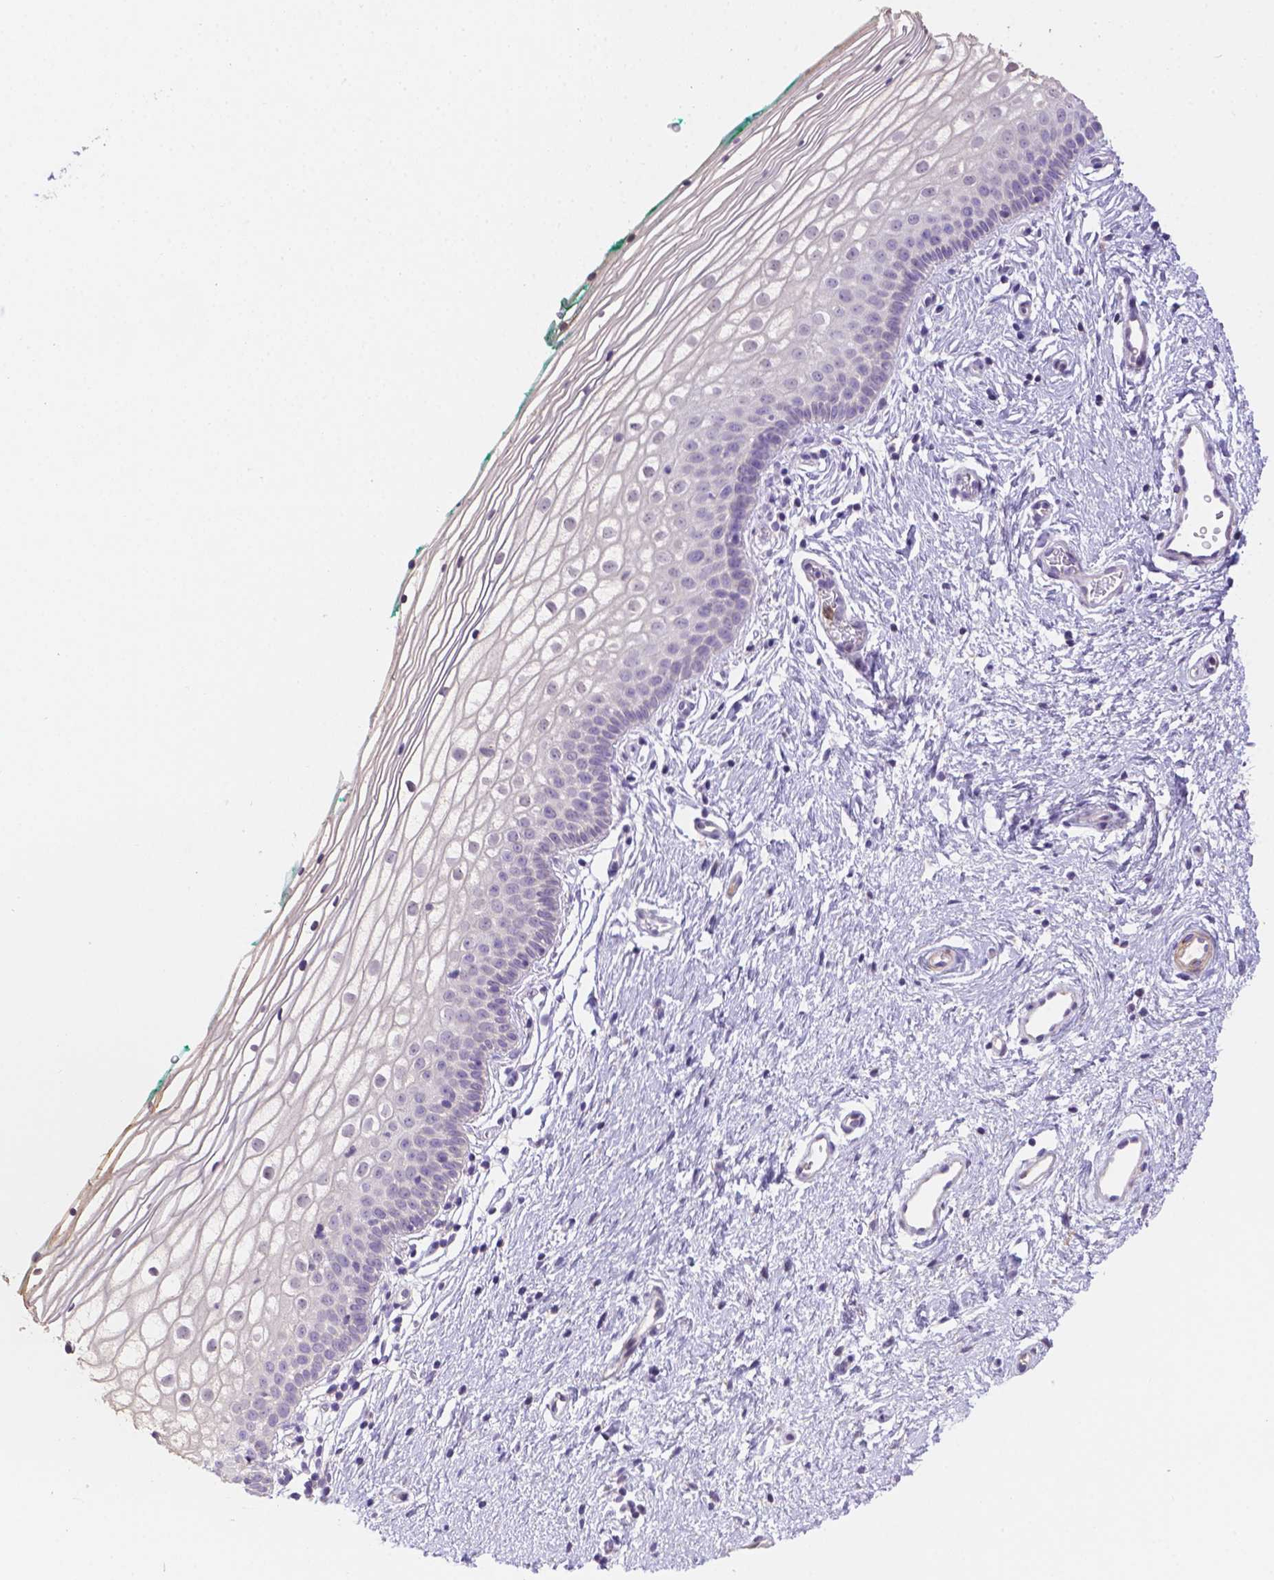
{"staining": {"intensity": "negative", "quantity": "none", "location": "none"}, "tissue": "vagina", "cell_type": "Squamous epithelial cells", "image_type": "normal", "snomed": [{"axis": "morphology", "description": "Normal tissue, NOS"}, {"axis": "topography", "description": "Vagina"}], "caption": "High power microscopy histopathology image of an immunohistochemistry (IHC) micrograph of benign vagina, revealing no significant expression in squamous epithelial cells.", "gene": "NXPE2", "patient": {"sex": "female", "age": 36}}